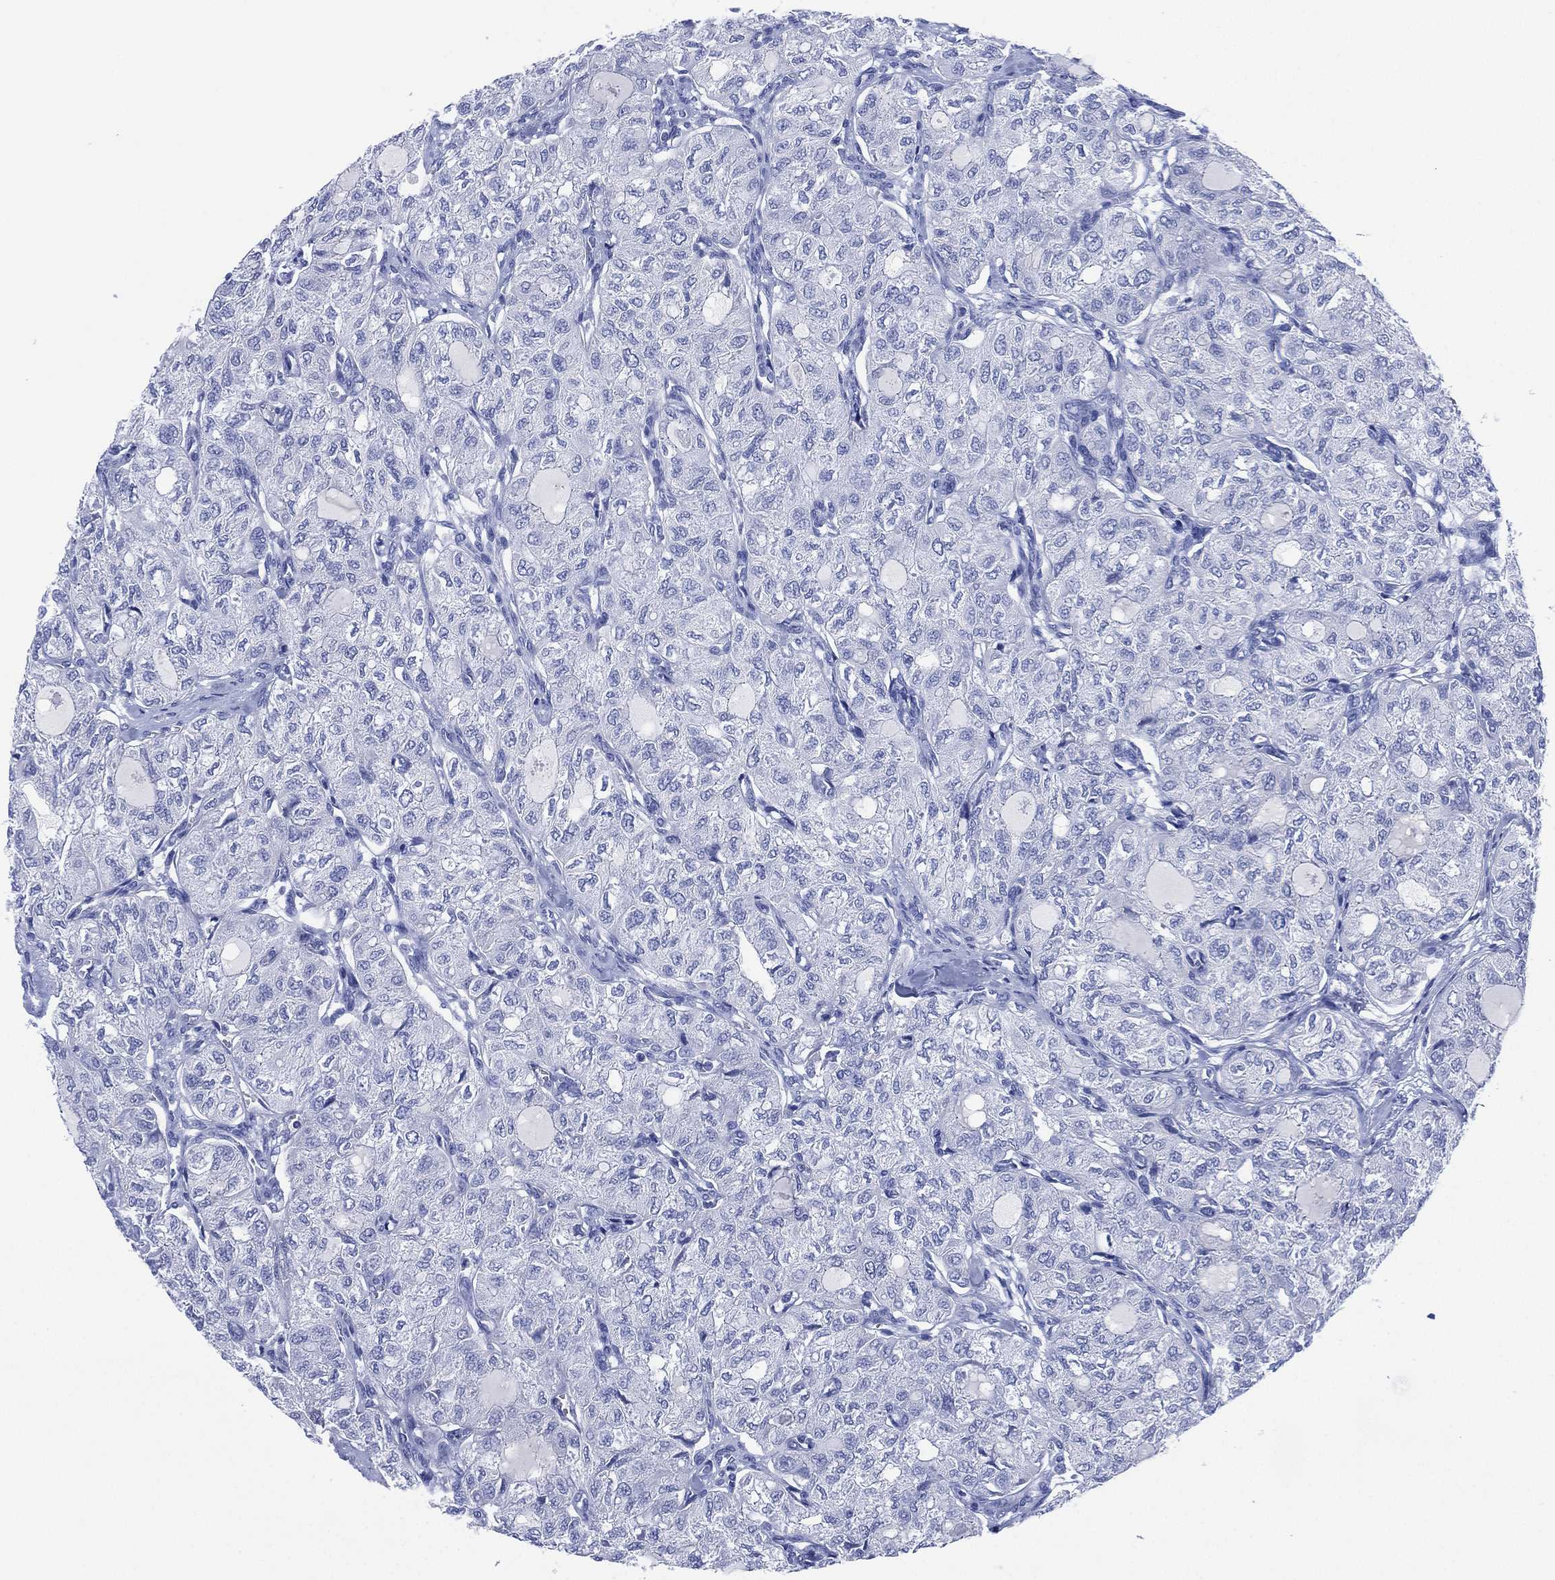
{"staining": {"intensity": "negative", "quantity": "none", "location": "none"}, "tissue": "thyroid cancer", "cell_type": "Tumor cells", "image_type": "cancer", "snomed": [{"axis": "morphology", "description": "Follicular adenoma carcinoma, NOS"}, {"axis": "topography", "description": "Thyroid gland"}], "caption": "A histopathology image of human thyroid cancer (follicular adenoma carcinoma) is negative for staining in tumor cells.", "gene": "SLC9C2", "patient": {"sex": "male", "age": 75}}